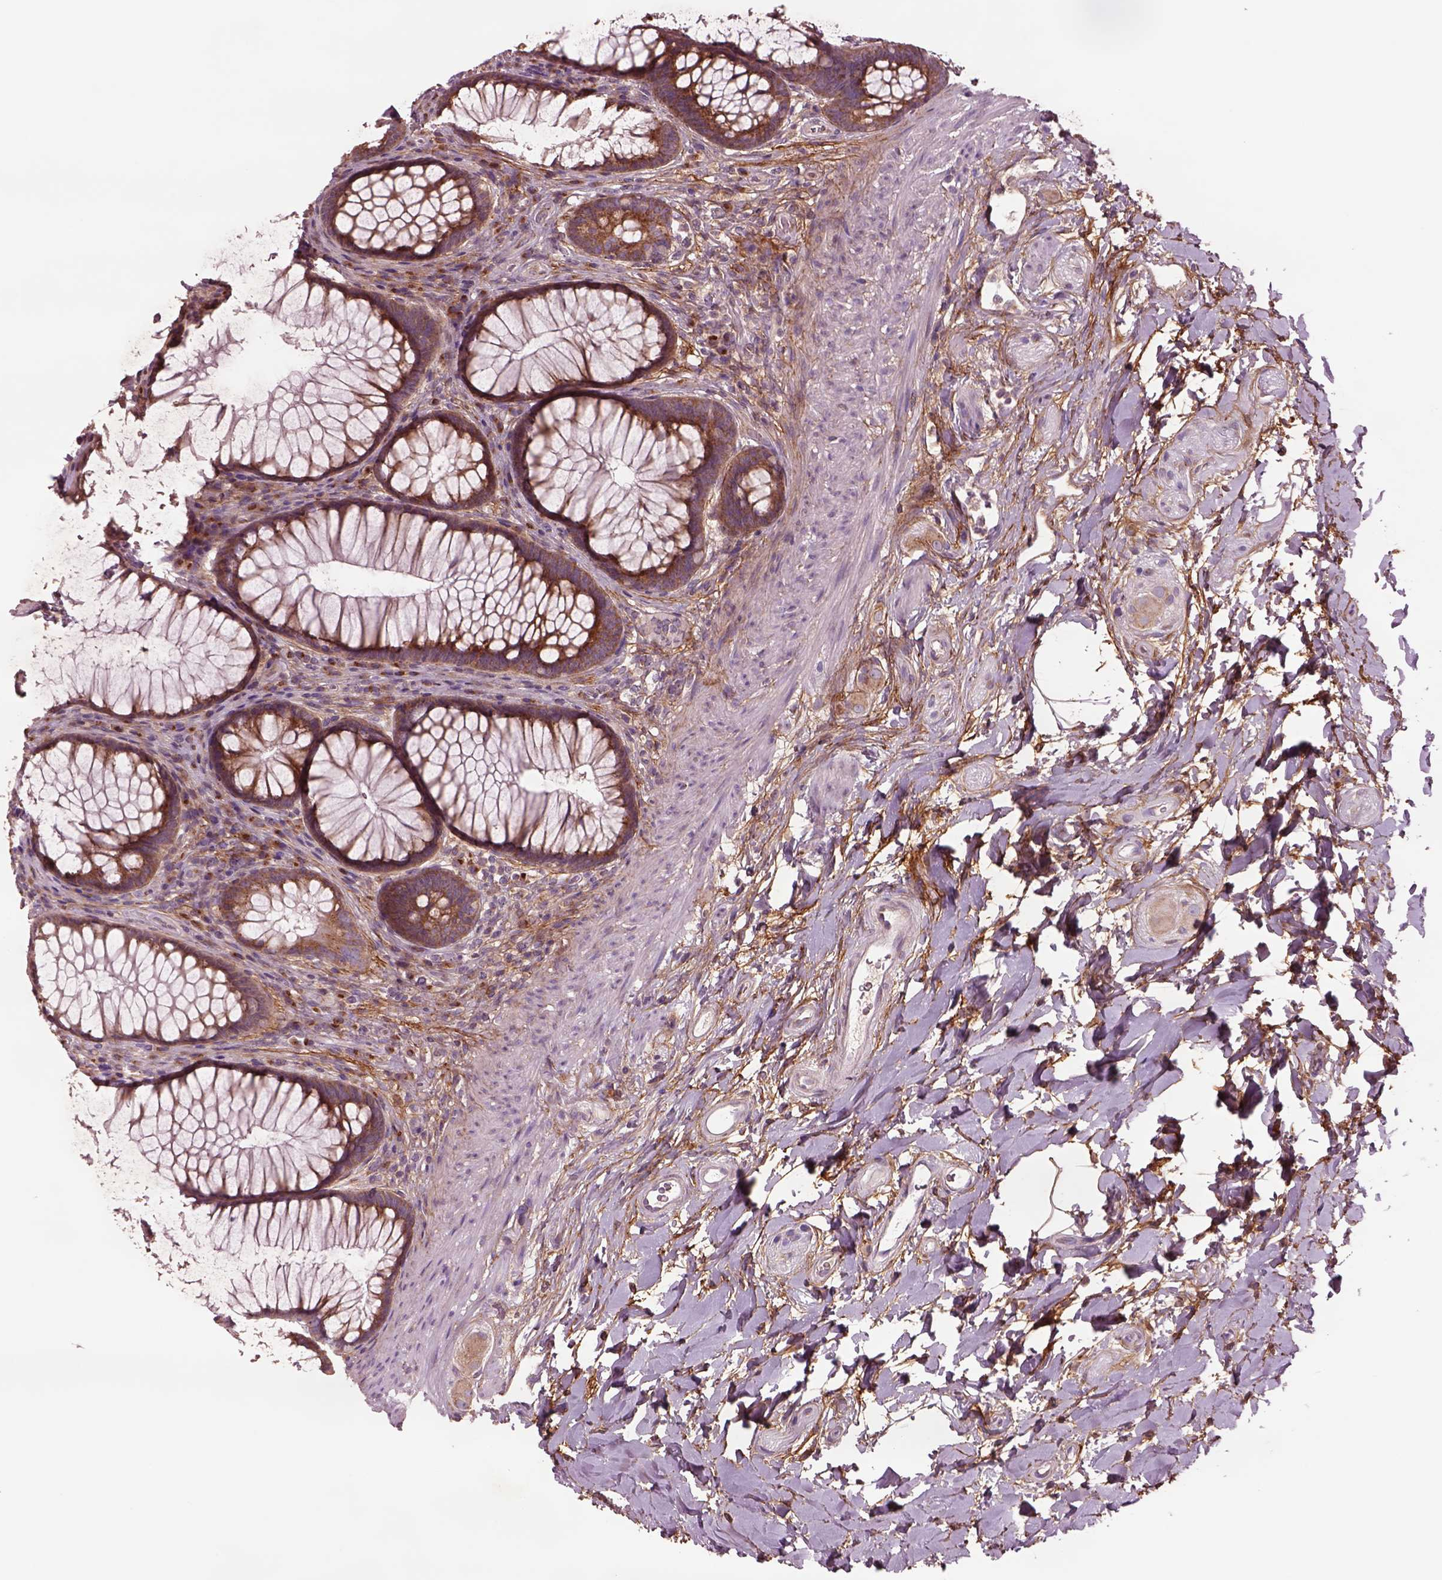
{"staining": {"intensity": "moderate", "quantity": ">75%", "location": "cytoplasmic/membranous"}, "tissue": "rectum", "cell_type": "Glandular cells", "image_type": "normal", "snomed": [{"axis": "morphology", "description": "Normal tissue, NOS"}, {"axis": "topography", "description": "Smooth muscle"}, {"axis": "topography", "description": "Rectum"}], "caption": "An IHC image of normal tissue is shown. Protein staining in brown shows moderate cytoplasmic/membranous positivity in rectum within glandular cells.", "gene": "SEC23A", "patient": {"sex": "male", "age": 53}}